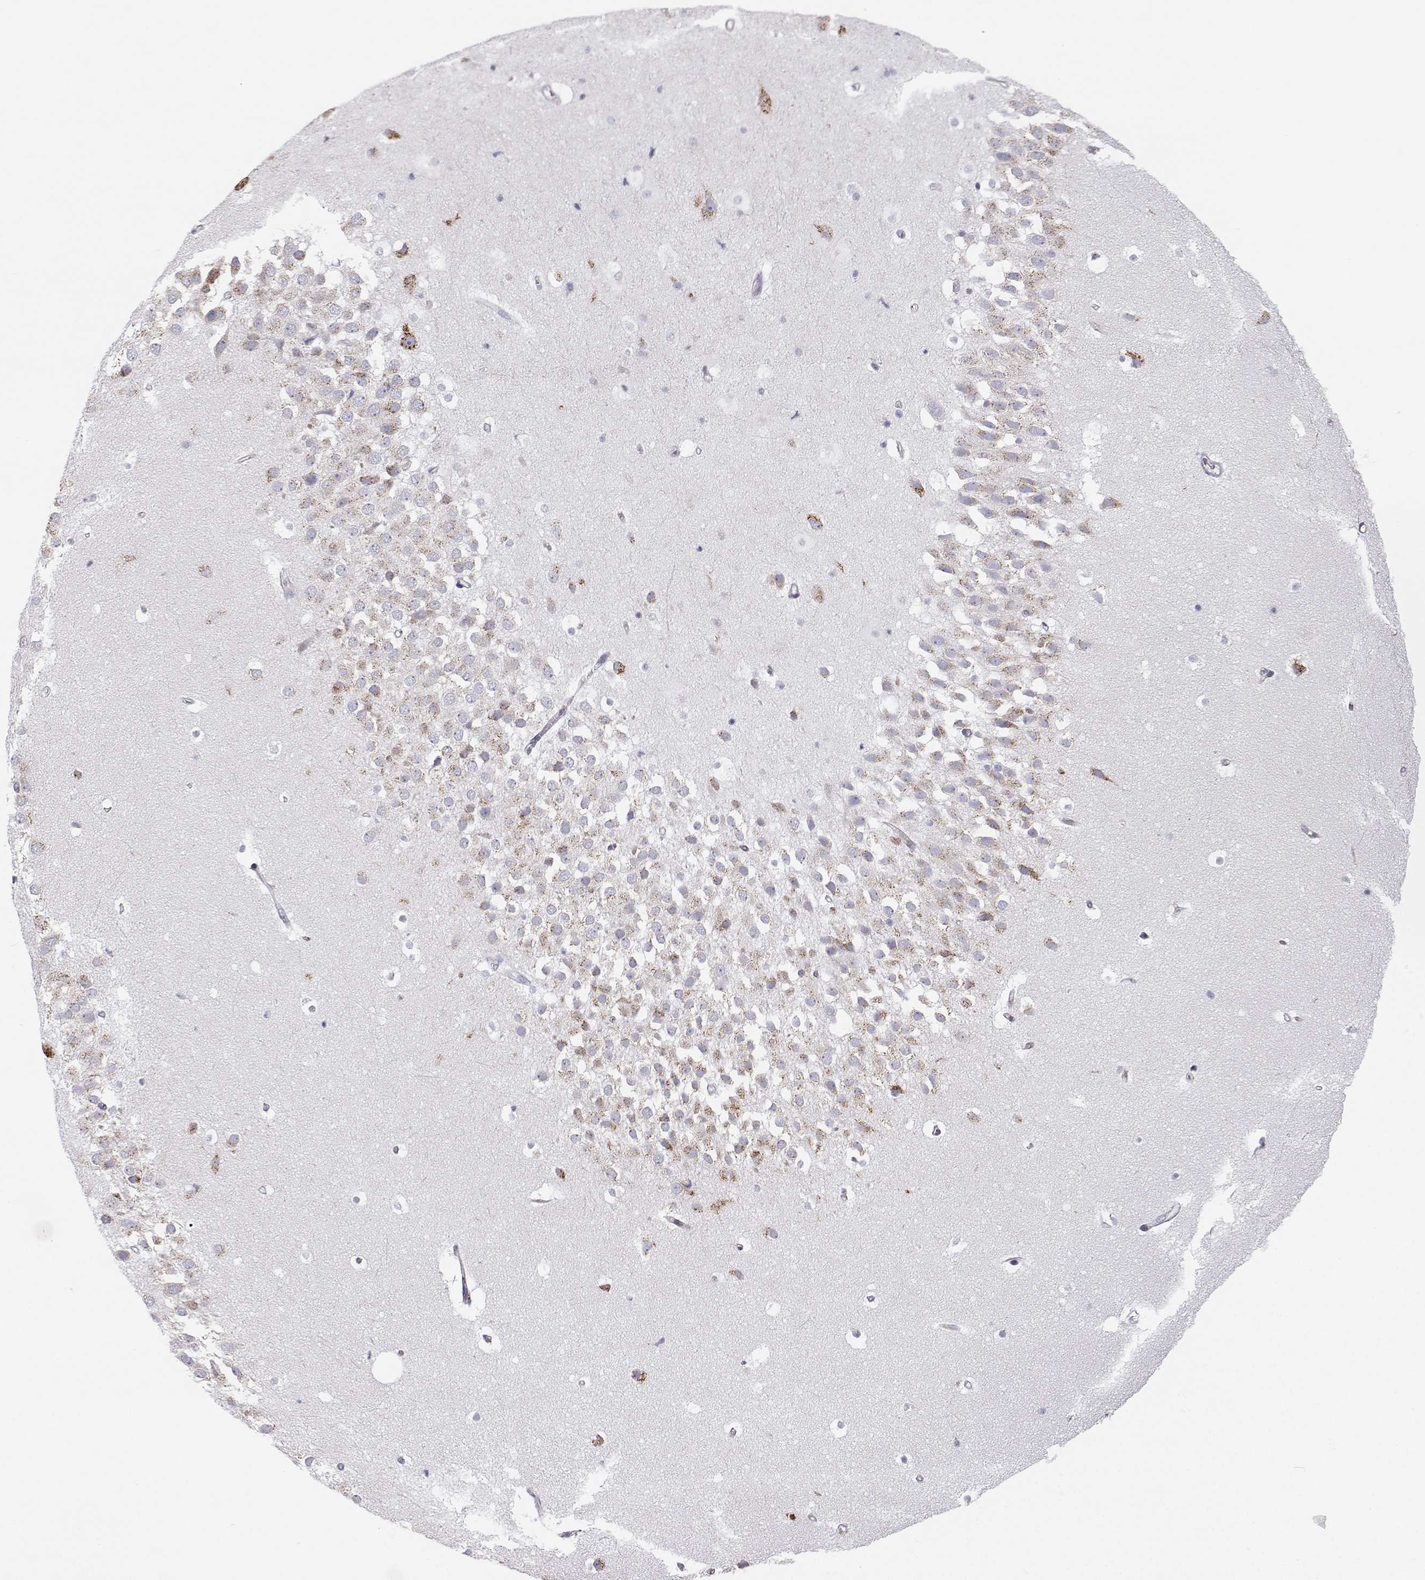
{"staining": {"intensity": "negative", "quantity": "none", "location": "none"}, "tissue": "hippocampus", "cell_type": "Glial cells", "image_type": "normal", "snomed": [{"axis": "morphology", "description": "Normal tissue, NOS"}, {"axis": "topography", "description": "Hippocampus"}], "caption": "This is an IHC photomicrograph of normal human hippocampus. There is no expression in glial cells.", "gene": "STARD13", "patient": {"sex": "male", "age": 26}}